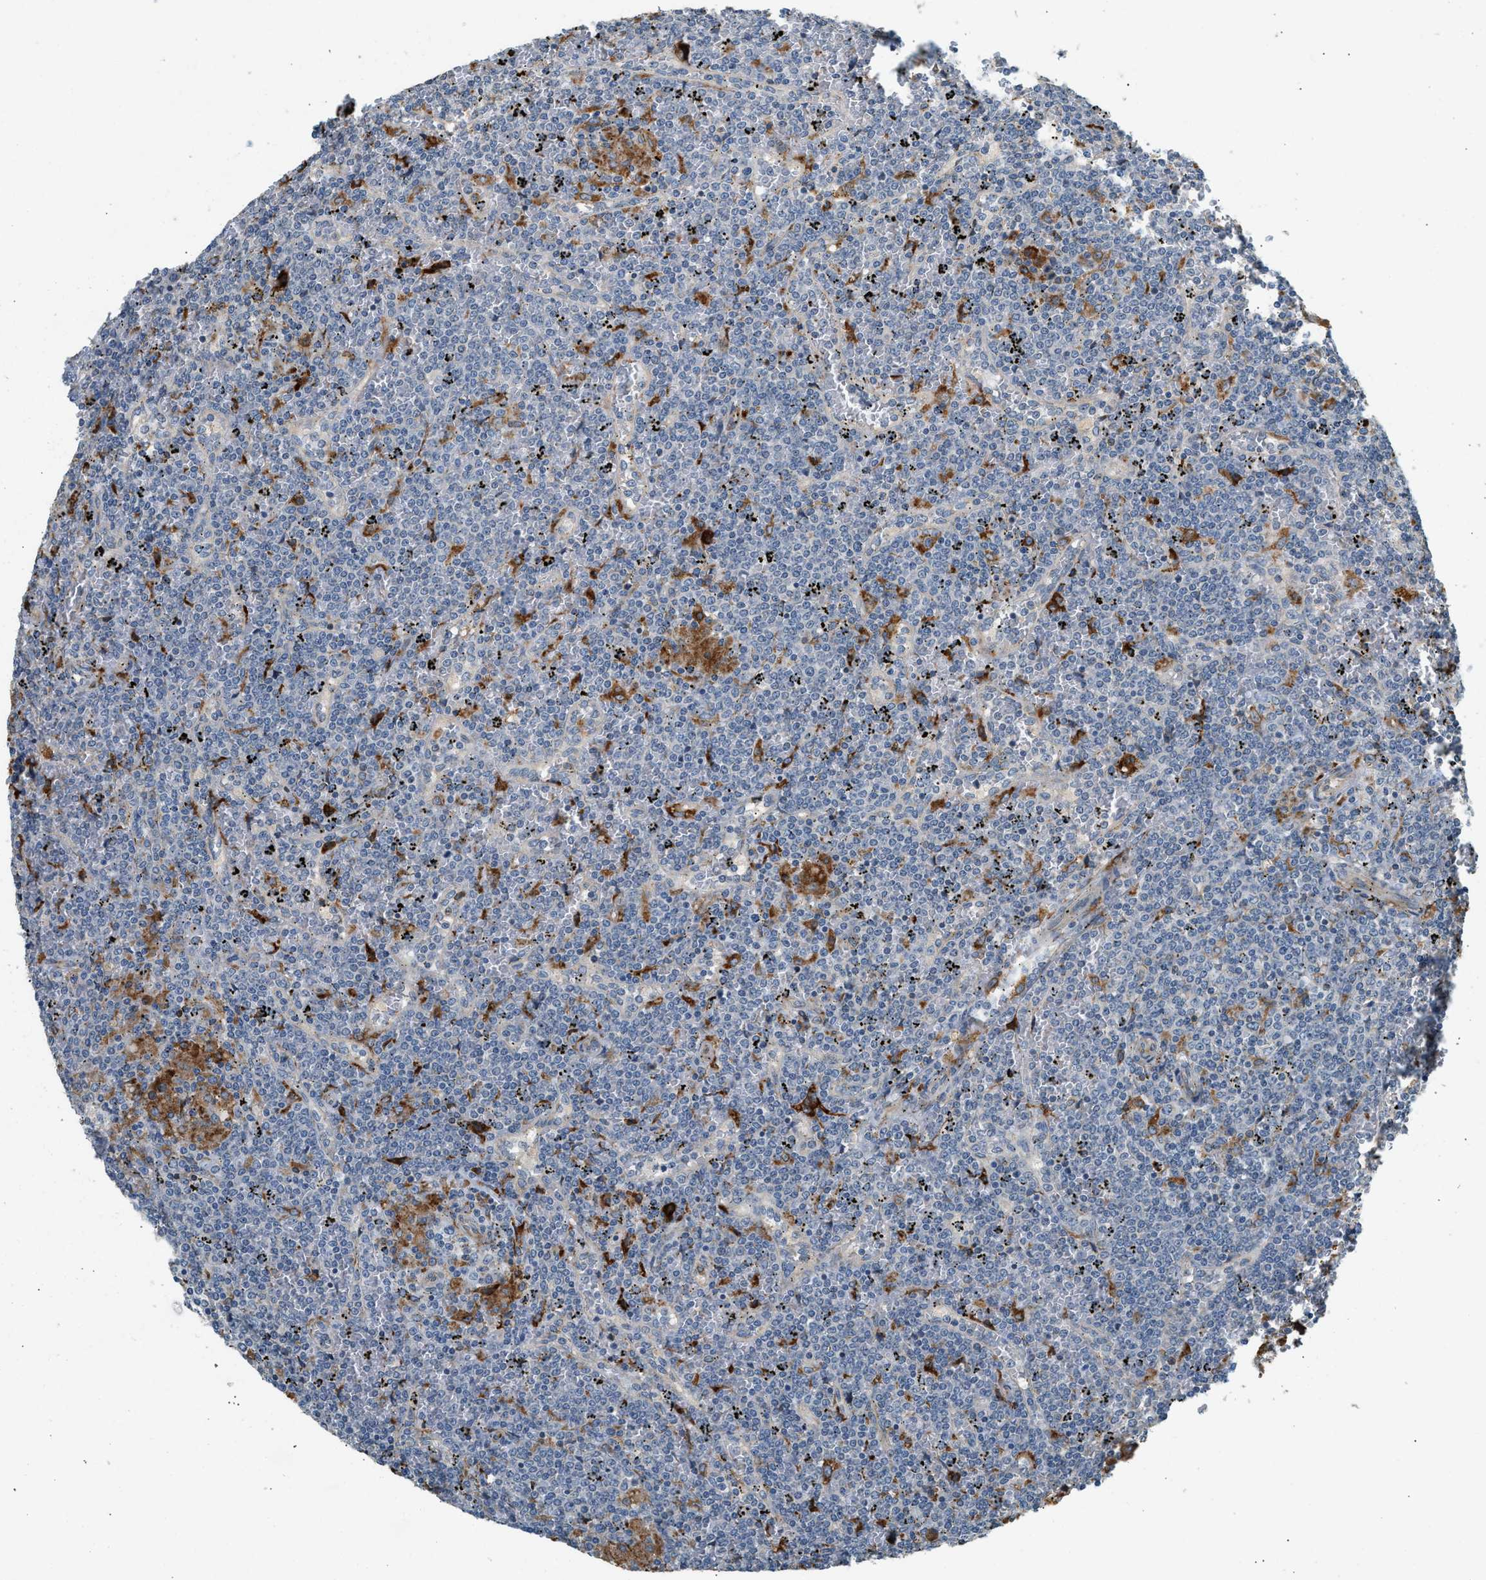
{"staining": {"intensity": "negative", "quantity": "none", "location": "none"}, "tissue": "lymphoma", "cell_type": "Tumor cells", "image_type": "cancer", "snomed": [{"axis": "morphology", "description": "Malignant lymphoma, non-Hodgkin's type, Low grade"}, {"axis": "topography", "description": "Spleen"}], "caption": "Tumor cells are negative for brown protein staining in malignant lymphoma, non-Hodgkin's type (low-grade).", "gene": "CTSB", "patient": {"sex": "female", "age": 19}}